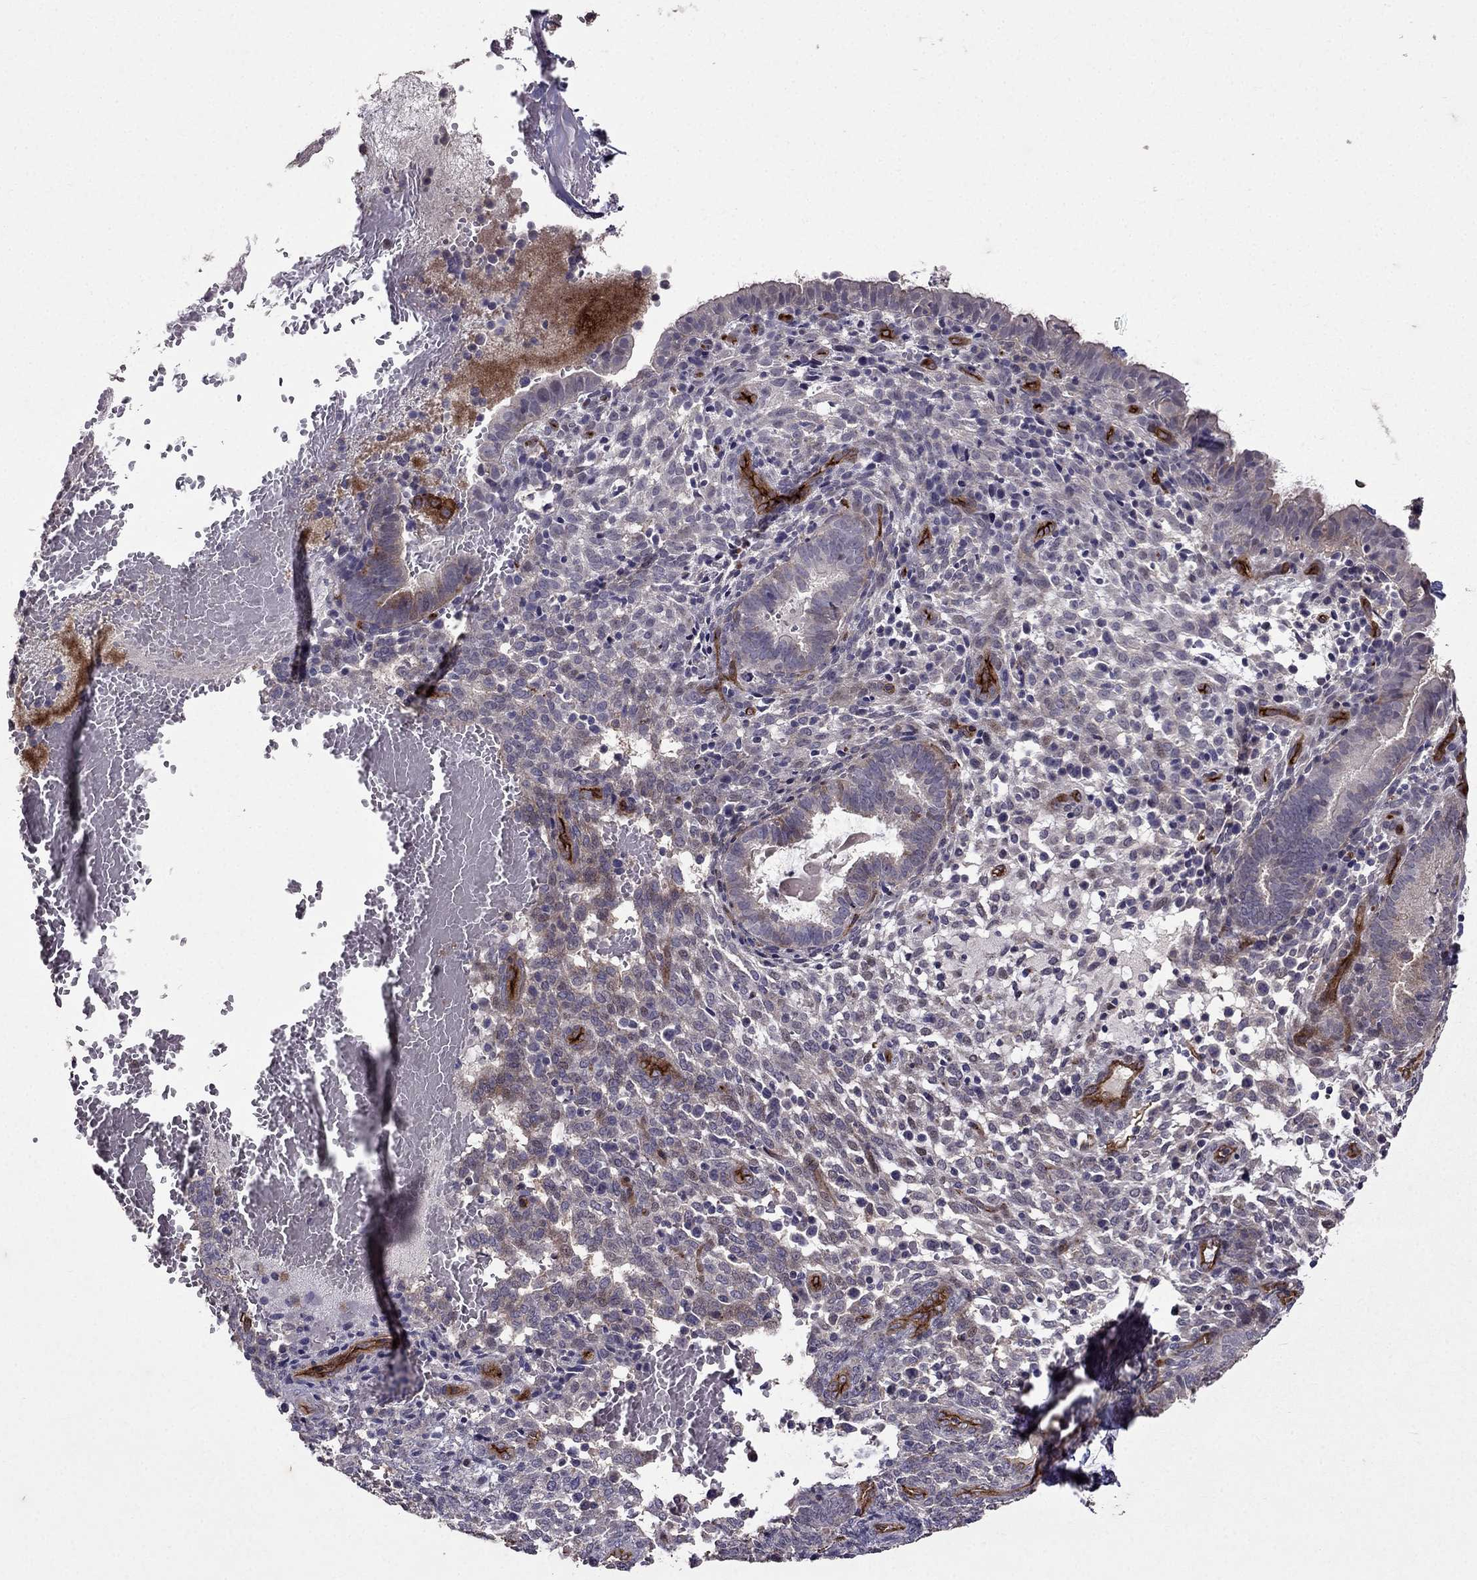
{"staining": {"intensity": "negative", "quantity": "none", "location": "none"}, "tissue": "endometrium", "cell_type": "Cells in endometrial stroma", "image_type": "normal", "snomed": [{"axis": "morphology", "description": "Normal tissue, NOS"}, {"axis": "topography", "description": "Endometrium"}], "caption": "DAB (3,3'-diaminobenzidine) immunohistochemical staining of normal endometrium demonstrates no significant expression in cells in endometrial stroma.", "gene": "RASIP1", "patient": {"sex": "female", "age": 42}}